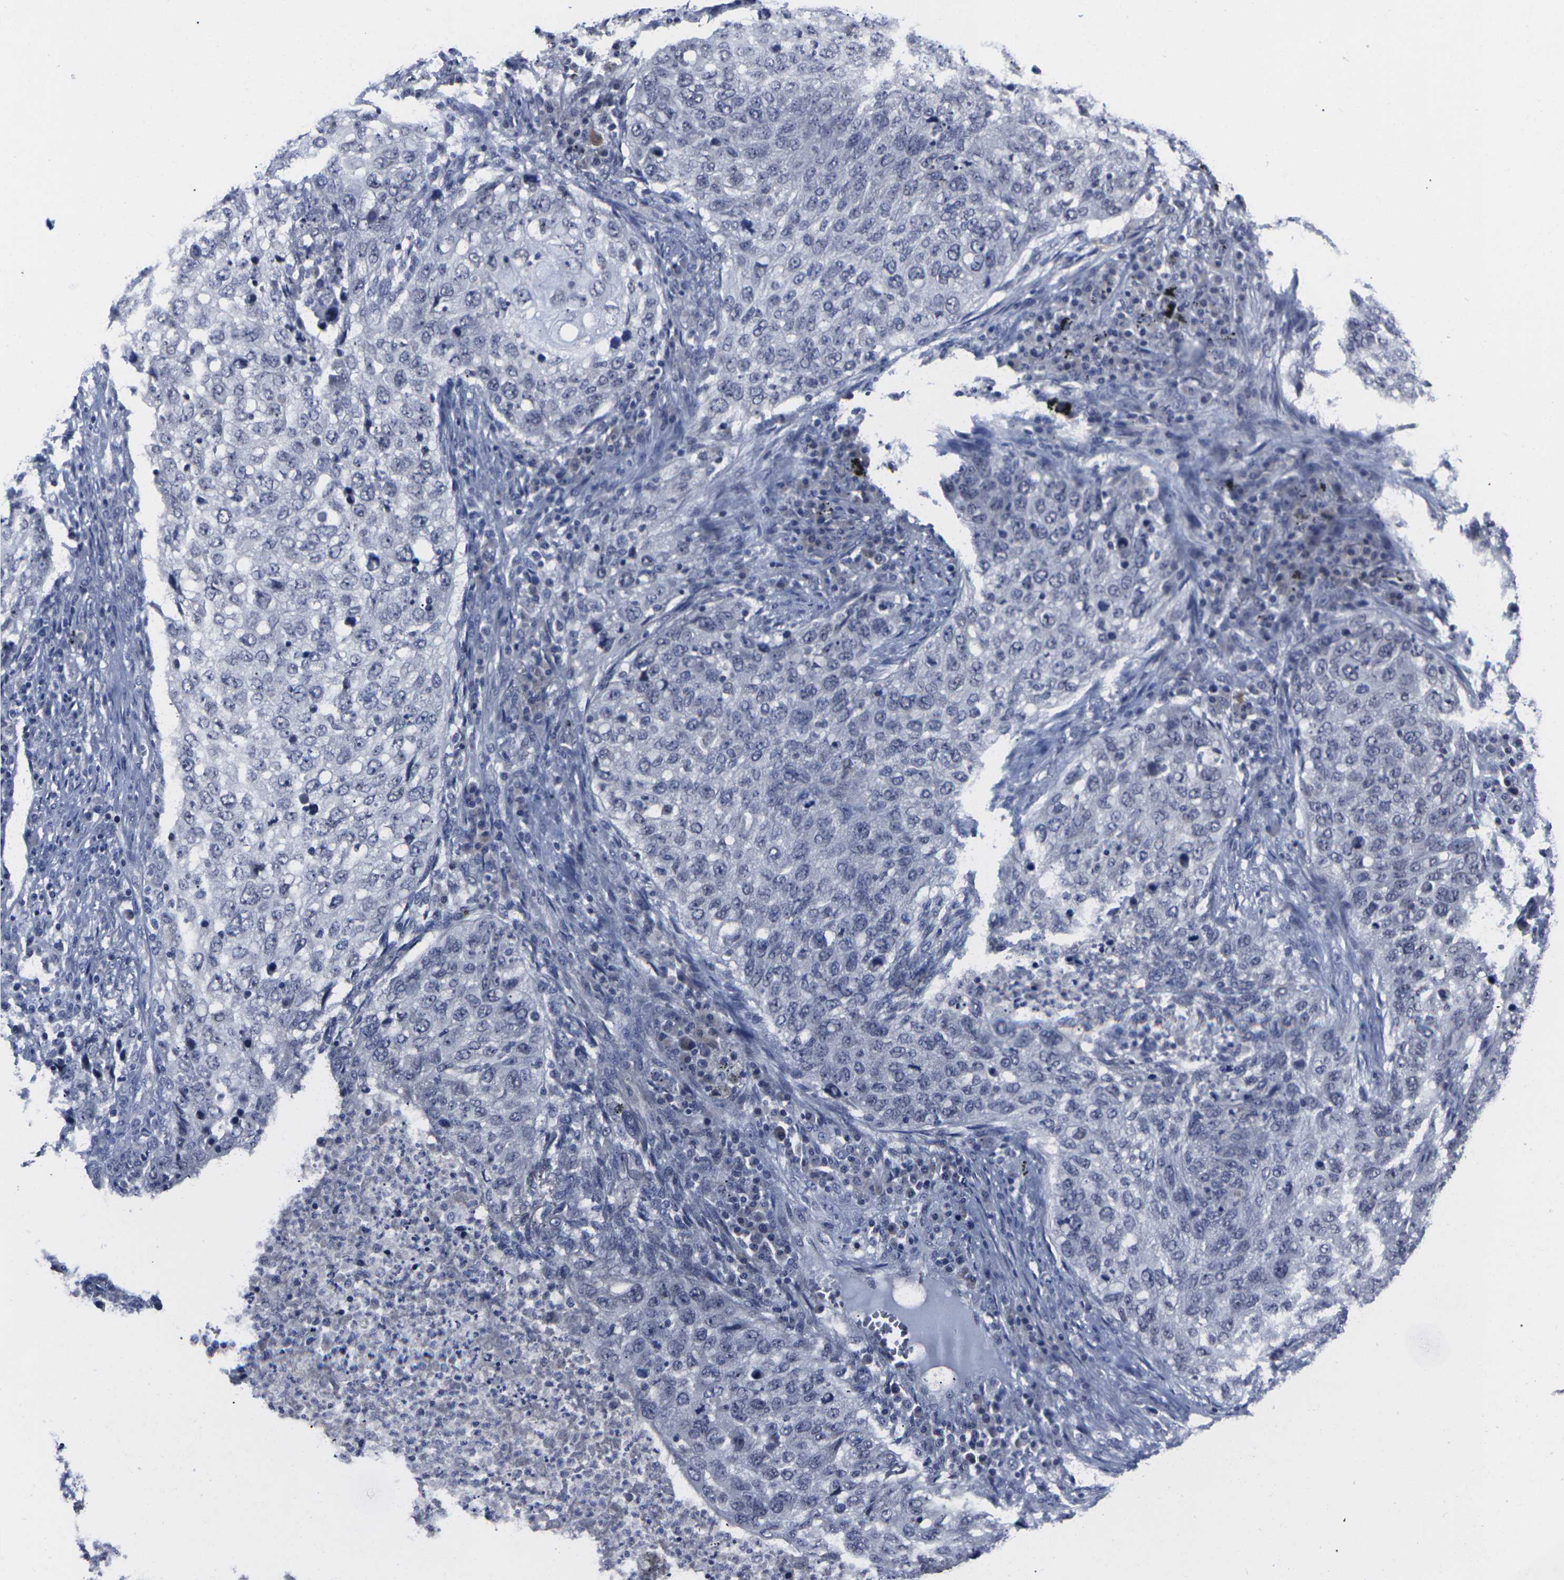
{"staining": {"intensity": "negative", "quantity": "none", "location": "none"}, "tissue": "lung cancer", "cell_type": "Tumor cells", "image_type": "cancer", "snomed": [{"axis": "morphology", "description": "Squamous cell carcinoma, NOS"}, {"axis": "topography", "description": "Lung"}], "caption": "Immunohistochemistry (IHC) micrograph of neoplastic tissue: lung cancer stained with DAB (3,3'-diaminobenzidine) displays no significant protein positivity in tumor cells. (Brightfield microscopy of DAB immunohistochemistry (IHC) at high magnification).", "gene": "MSANTD4", "patient": {"sex": "female", "age": 63}}